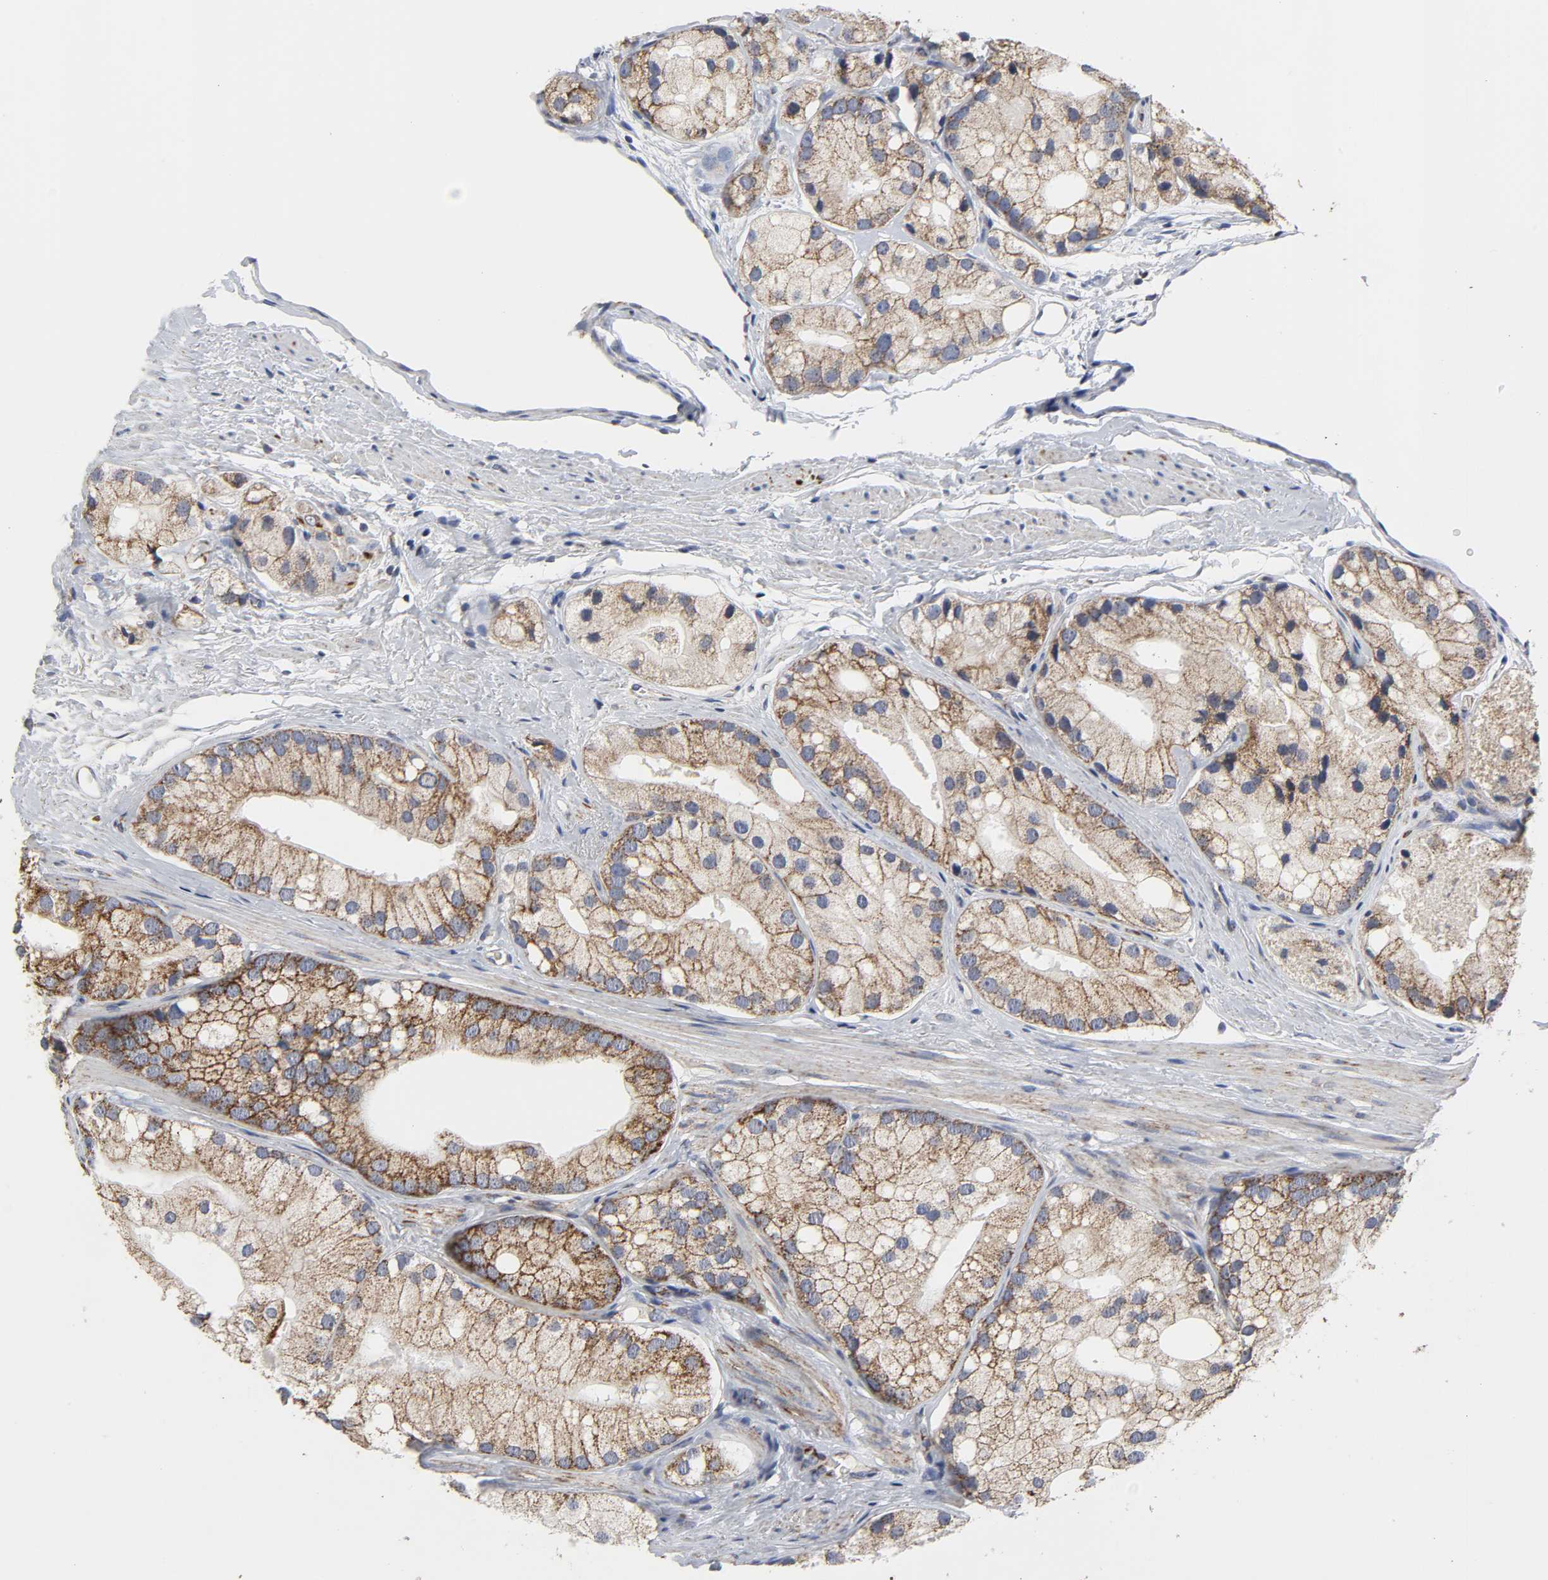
{"staining": {"intensity": "moderate", "quantity": ">75%", "location": "cytoplasmic/membranous"}, "tissue": "prostate cancer", "cell_type": "Tumor cells", "image_type": "cancer", "snomed": [{"axis": "morphology", "description": "Adenocarcinoma, Low grade"}, {"axis": "topography", "description": "Prostate"}], "caption": "Immunohistochemistry image of neoplastic tissue: prostate low-grade adenocarcinoma stained using immunohistochemistry exhibits medium levels of moderate protein expression localized specifically in the cytoplasmic/membranous of tumor cells, appearing as a cytoplasmic/membranous brown color.", "gene": "COX6B1", "patient": {"sex": "male", "age": 69}}